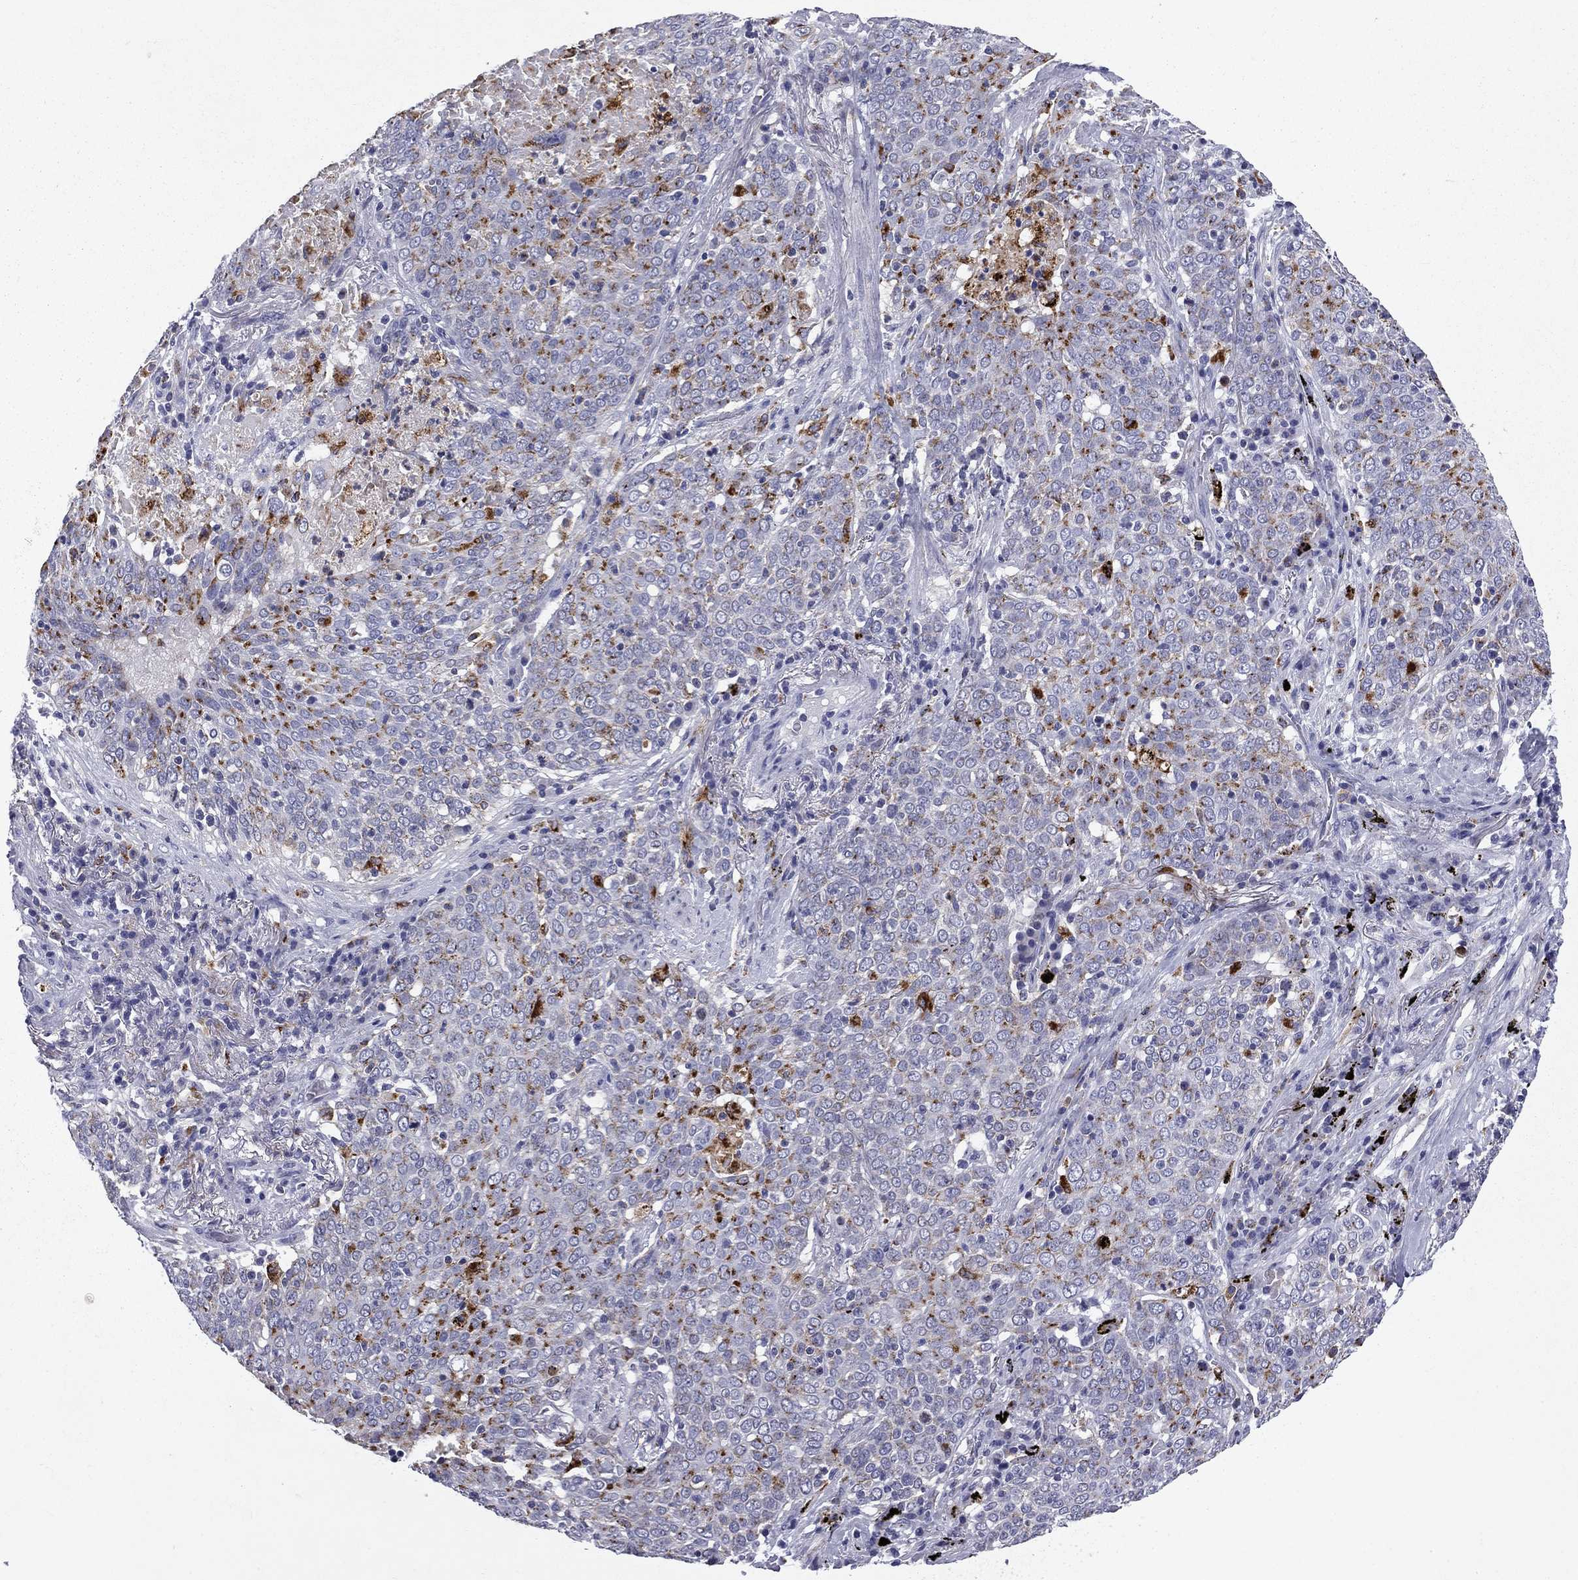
{"staining": {"intensity": "negative", "quantity": "none", "location": "none"}, "tissue": "lung cancer", "cell_type": "Tumor cells", "image_type": "cancer", "snomed": [{"axis": "morphology", "description": "Squamous cell carcinoma, NOS"}, {"axis": "topography", "description": "Lung"}], "caption": "There is no significant positivity in tumor cells of lung squamous cell carcinoma.", "gene": "MADCAM1", "patient": {"sex": "male", "age": 82}}